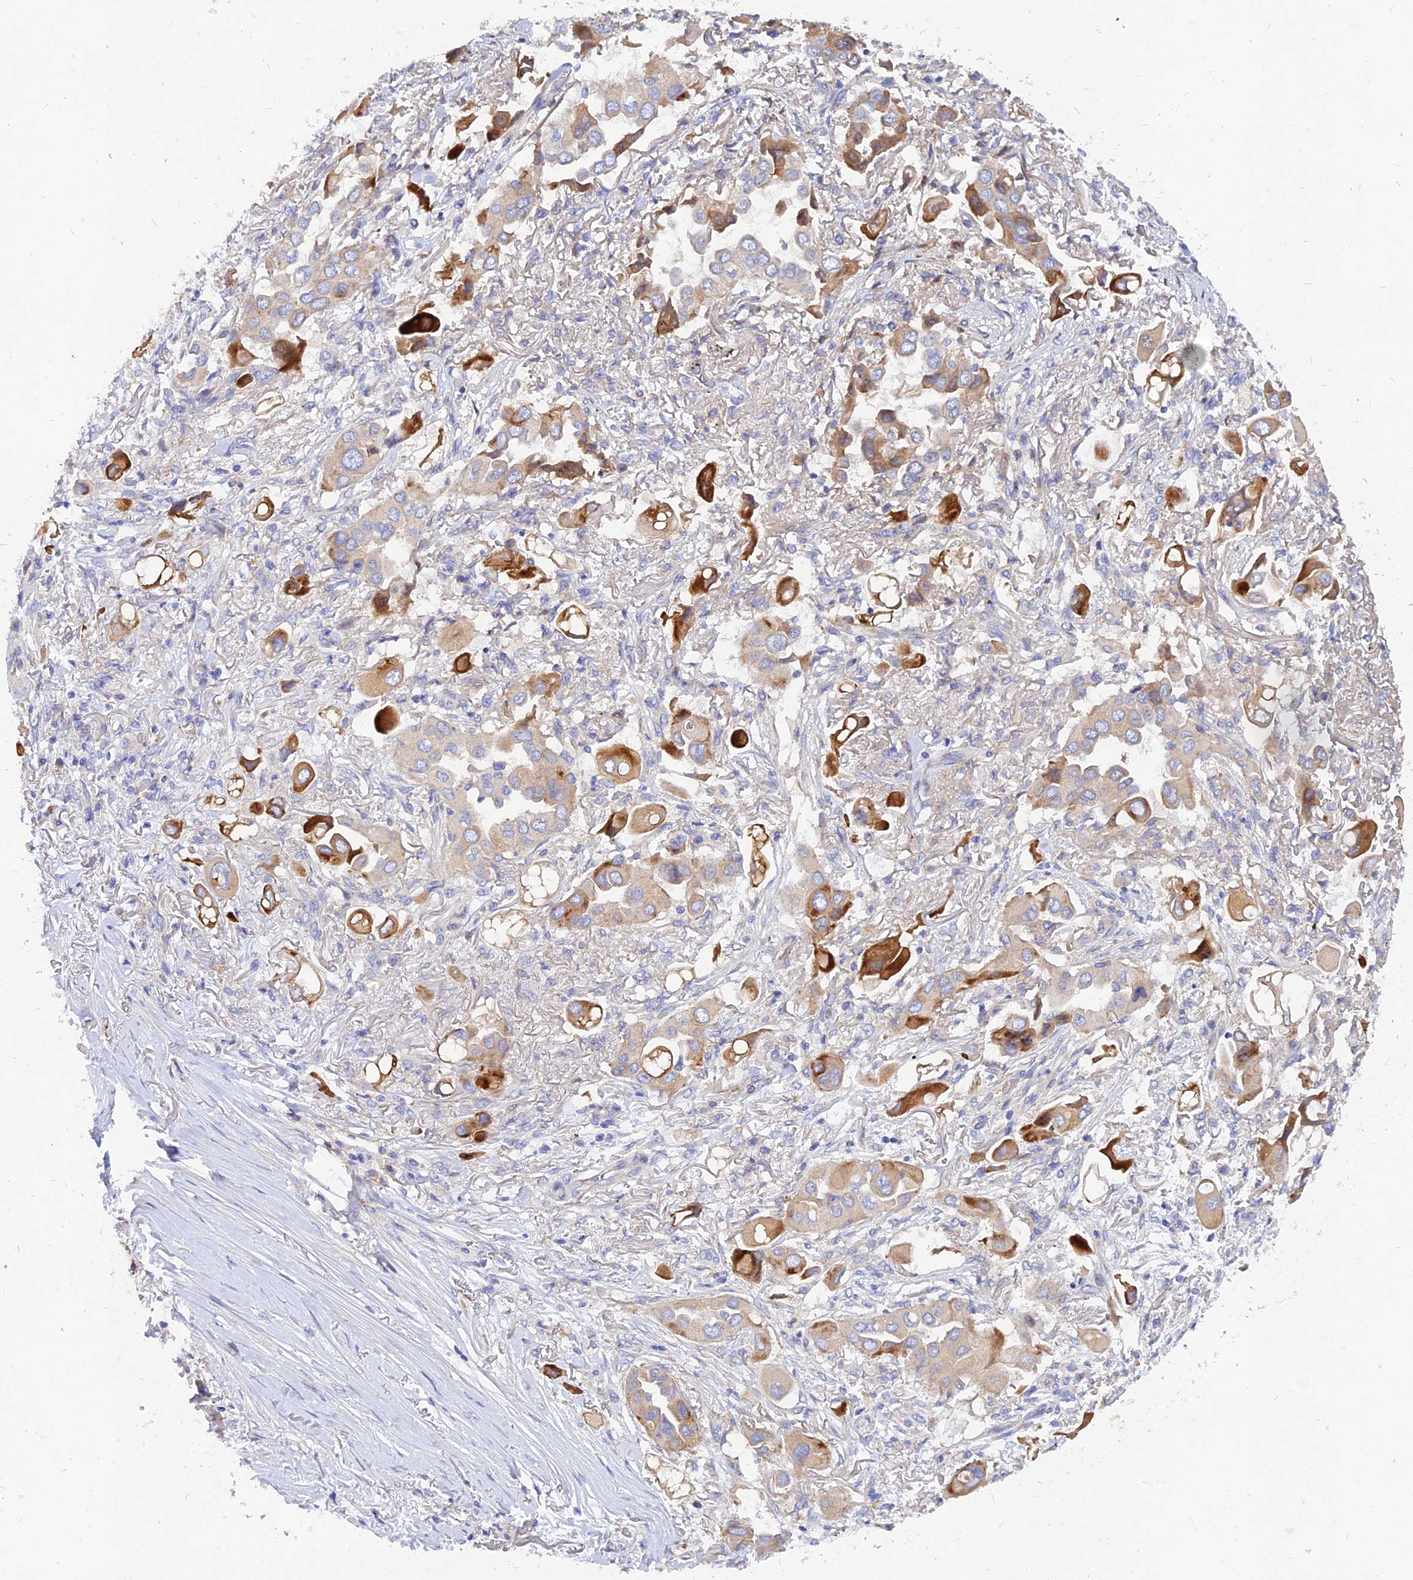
{"staining": {"intensity": "strong", "quantity": "<25%", "location": "cytoplasmic/membranous"}, "tissue": "lung cancer", "cell_type": "Tumor cells", "image_type": "cancer", "snomed": [{"axis": "morphology", "description": "Adenocarcinoma, NOS"}, {"axis": "topography", "description": "Lung"}], "caption": "A medium amount of strong cytoplasmic/membranous staining is appreciated in about <25% of tumor cells in lung adenocarcinoma tissue.", "gene": "MROH1", "patient": {"sex": "female", "age": 76}}